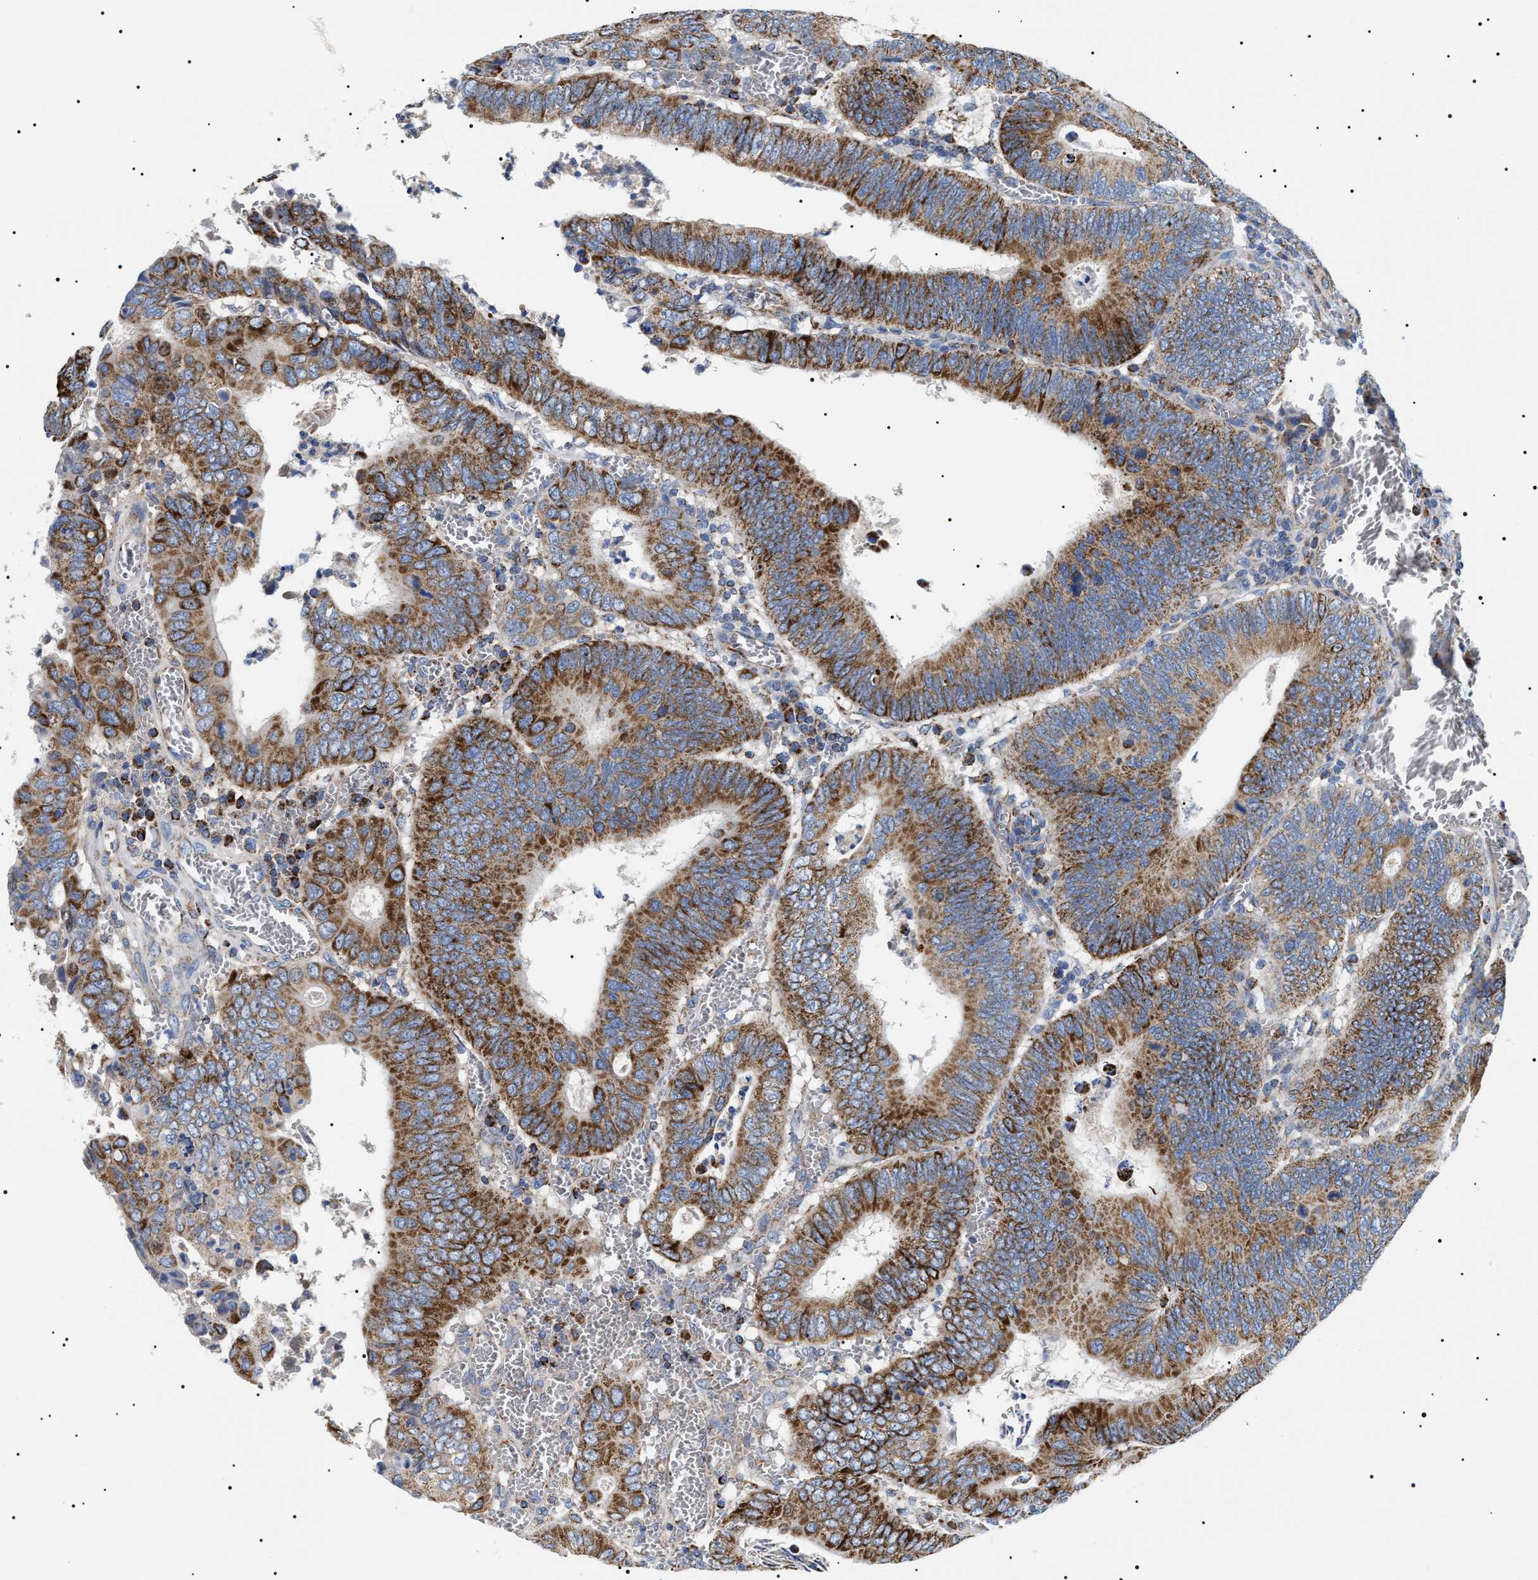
{"staining": {"intensity": "strong", "quantity": ">75%", "location": "cytoplasmic/membranous"}, "tissue": "colorectal cancer", "cell_type": "Tumor cells", "image_type": "cancer", "snomed": [{"axis": "morphology", "description": "Inflammation, NOS"}, {"axis": "morphology", "description": "Adenocarcinoma, NOS"}, {"axis": "topography", "description": "Colon"}], "caption": "A histopathology image showing strong cytoplasmic/membranous expression in about >75% of tumor cells in adenocarcinoma (colorectal), as visualized by brown immunohistochemical staining.", "gene": "OXSM", "patient": {"sex": "male", "age": 72}}